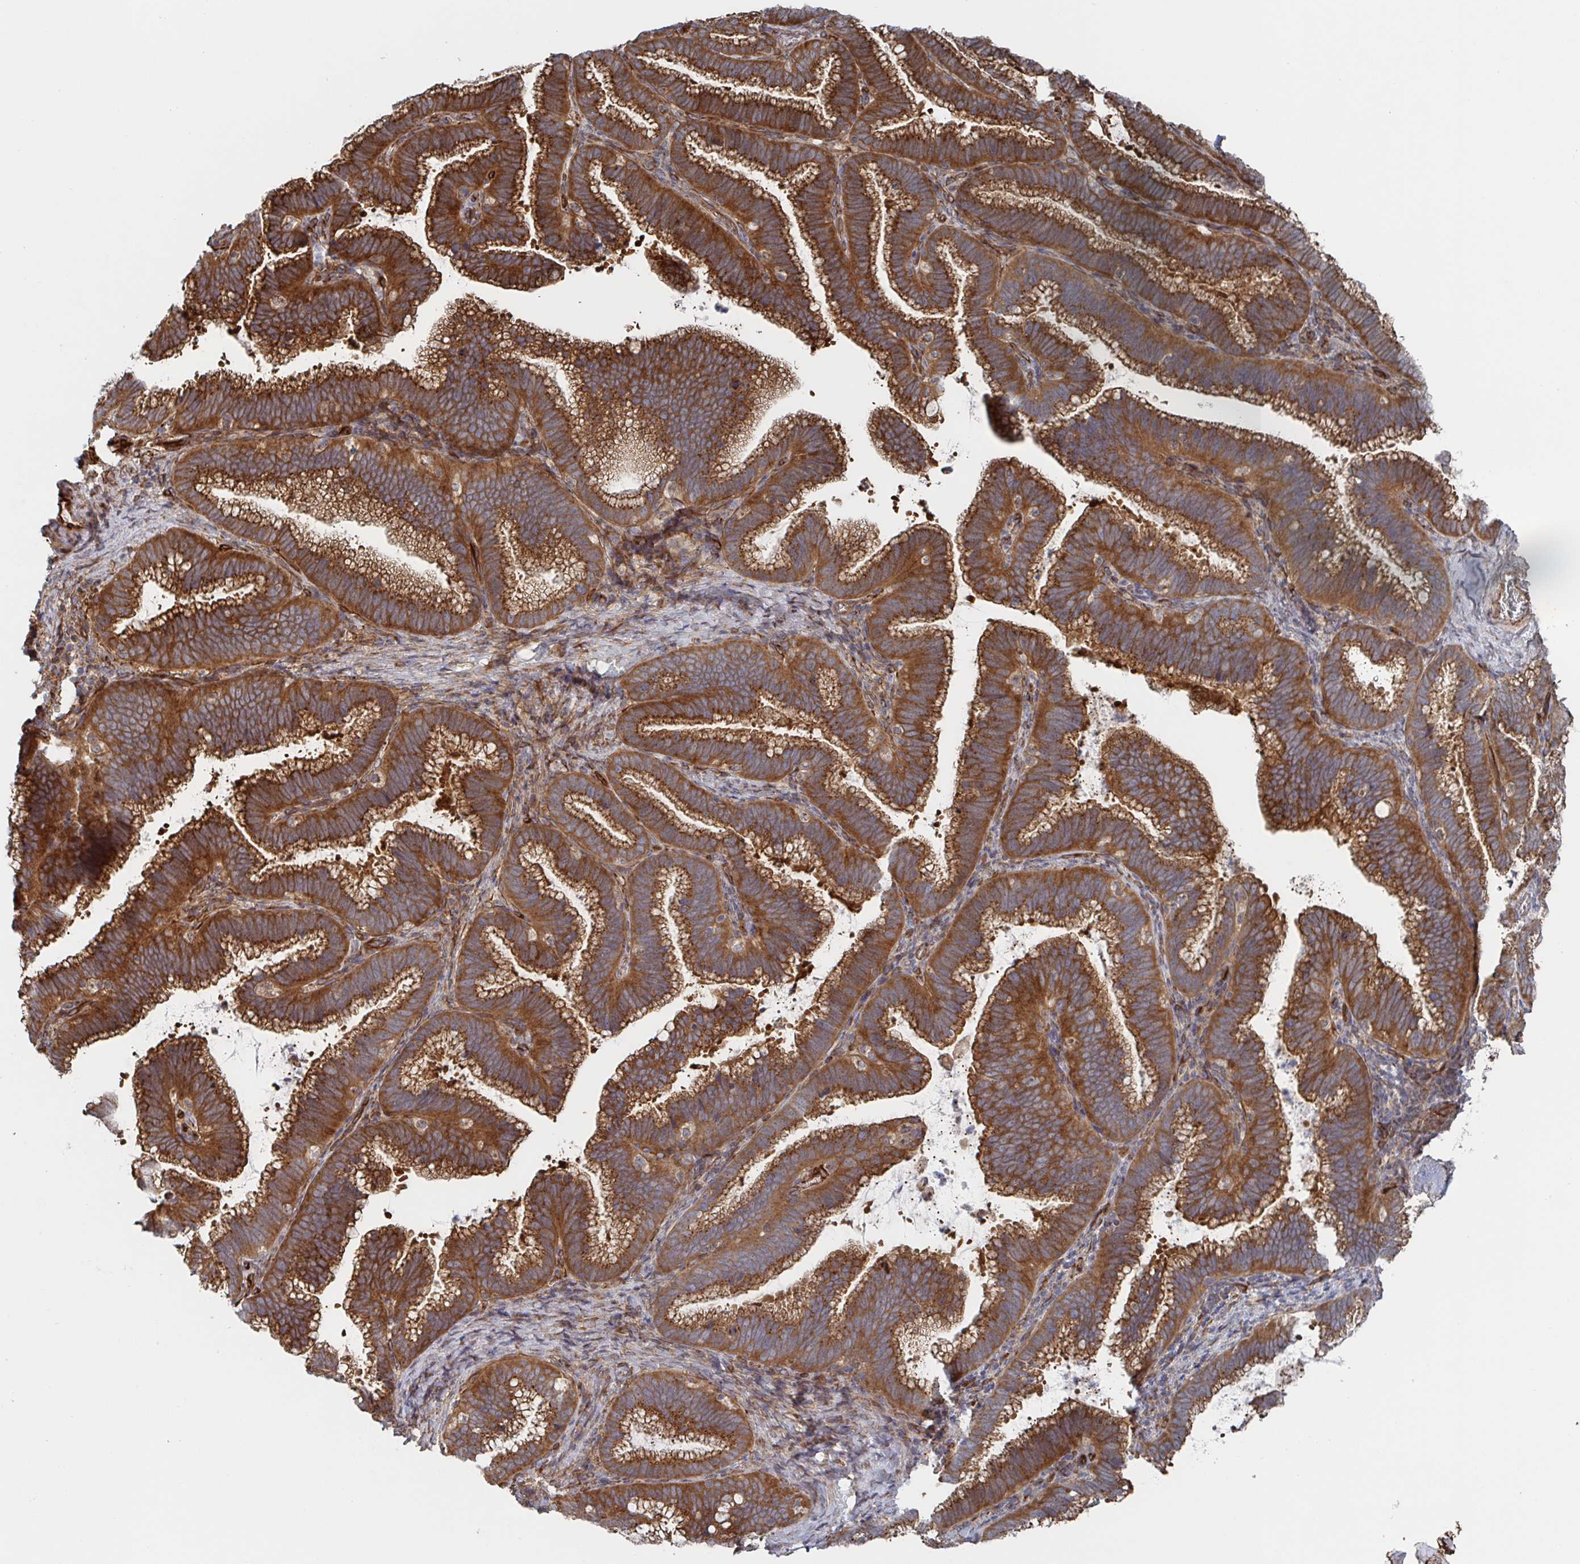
{"staining": {"intensity": "moderate", "quantity": ">75%", "location": "cytoplasmic/membranous"}, "tissue": "cervical cancer", "cell_type": "Tumor cells", "image_type": "cancer", "snomed": [{"axis": "morphology", "description": "Adenocarcinoma, NOS"}, {"axis": "topography", "description": "Cervix"}], "caption": "Immunohistochemical staining of cervical cancer shows medium levels of moderate cytoplasmic/membranous protein staining in about >75% of tumor cells. Nuclei are stained in blue.", "gene": "DVL3", "patient": {"sex": "female", "age": 61}}